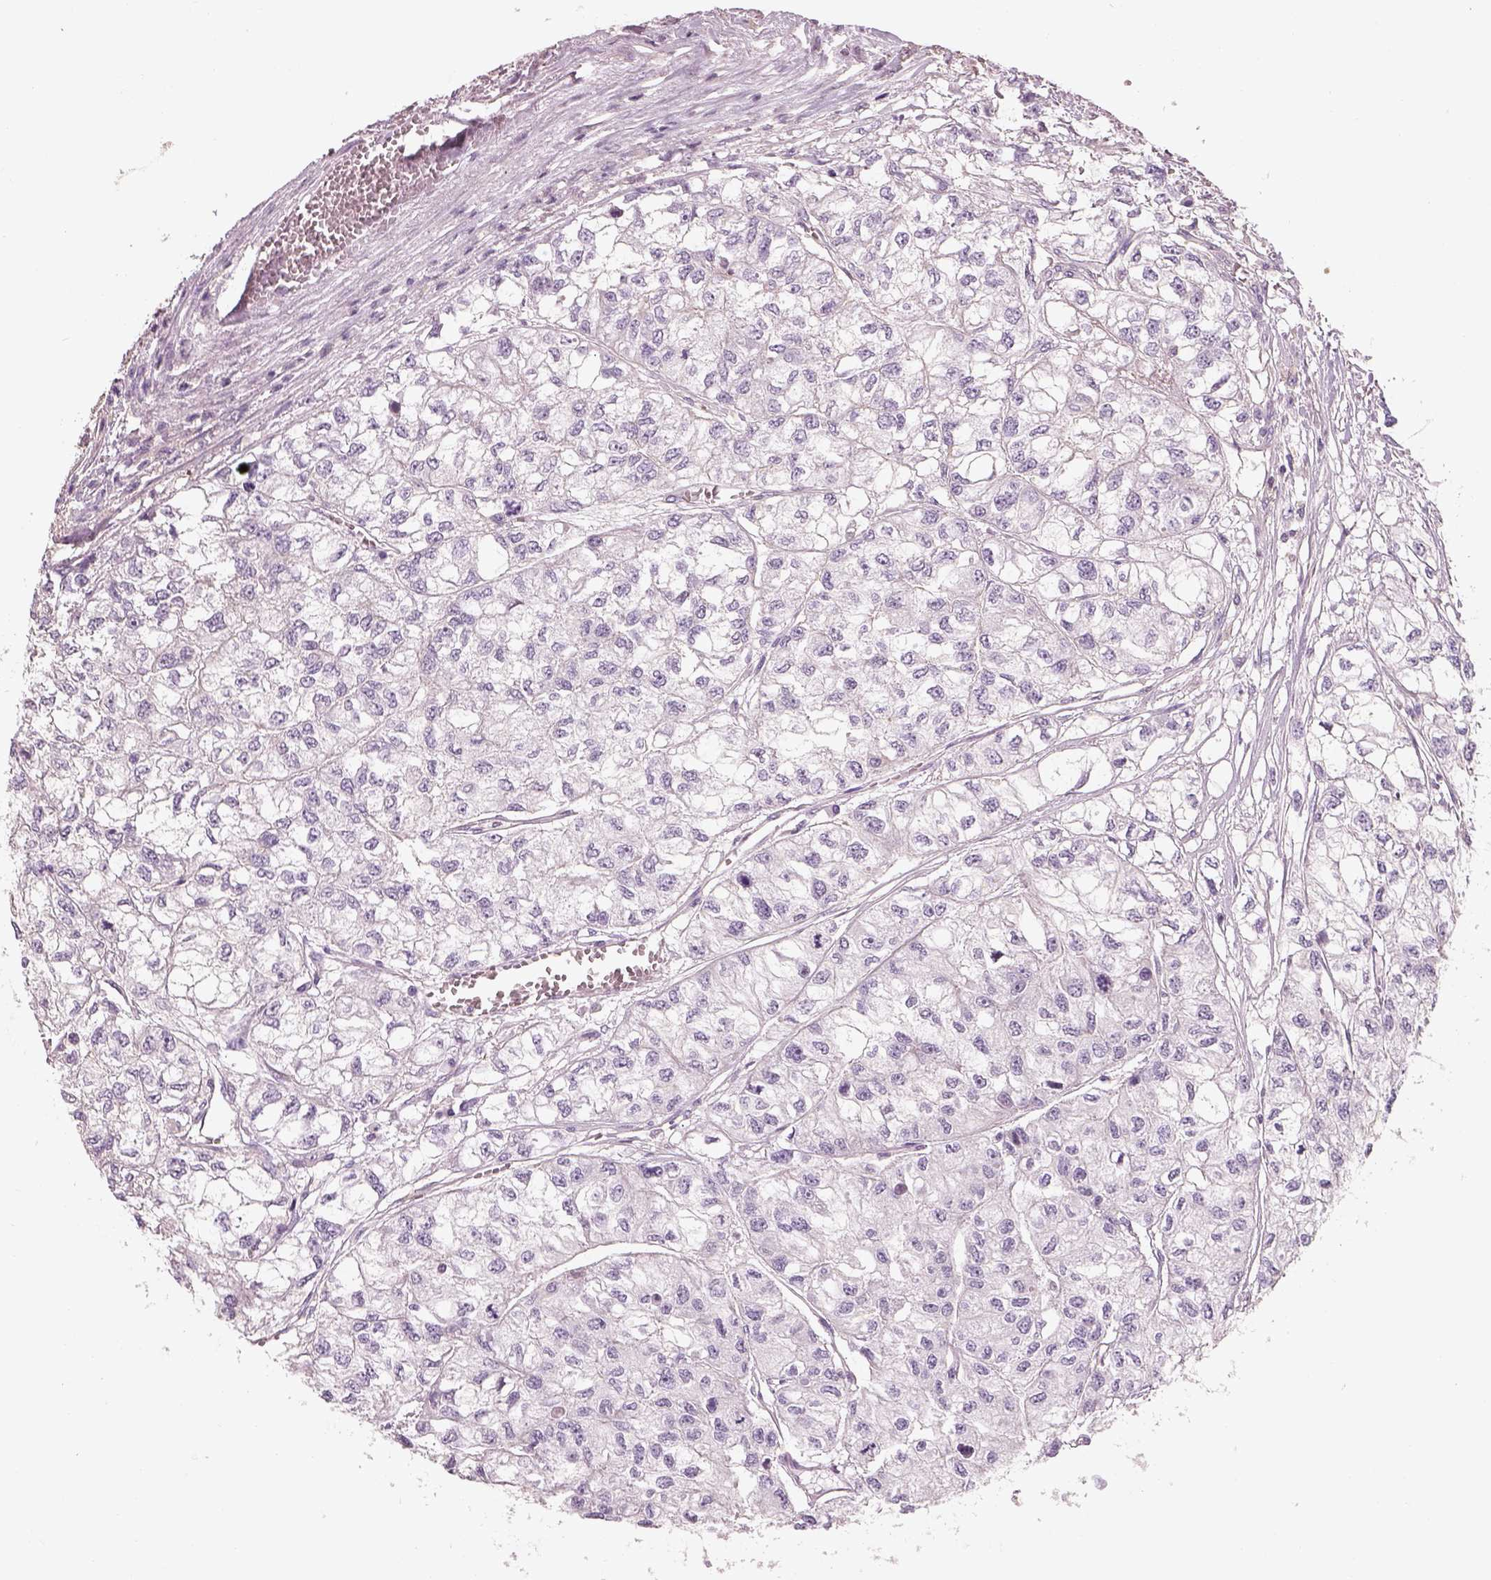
{"staining": {"intensity": "negative", "quantity": "none", "location": "none"}, "tissue": "renal cancer", "cell_type": "Tumor cells", "image_type": "cancer", "snomed": [{"axis": "morphology", "description": "Adenocarcinoma, NOS"}, {"axis": "topography", "description": "Kidney"}], "caption": "Micrograph shows no protein expression in tumor cells of adenocarcinoma (renal) tissue.", "gene": "OTUD6A", "patient": {"sex": "male", "age": 56}}